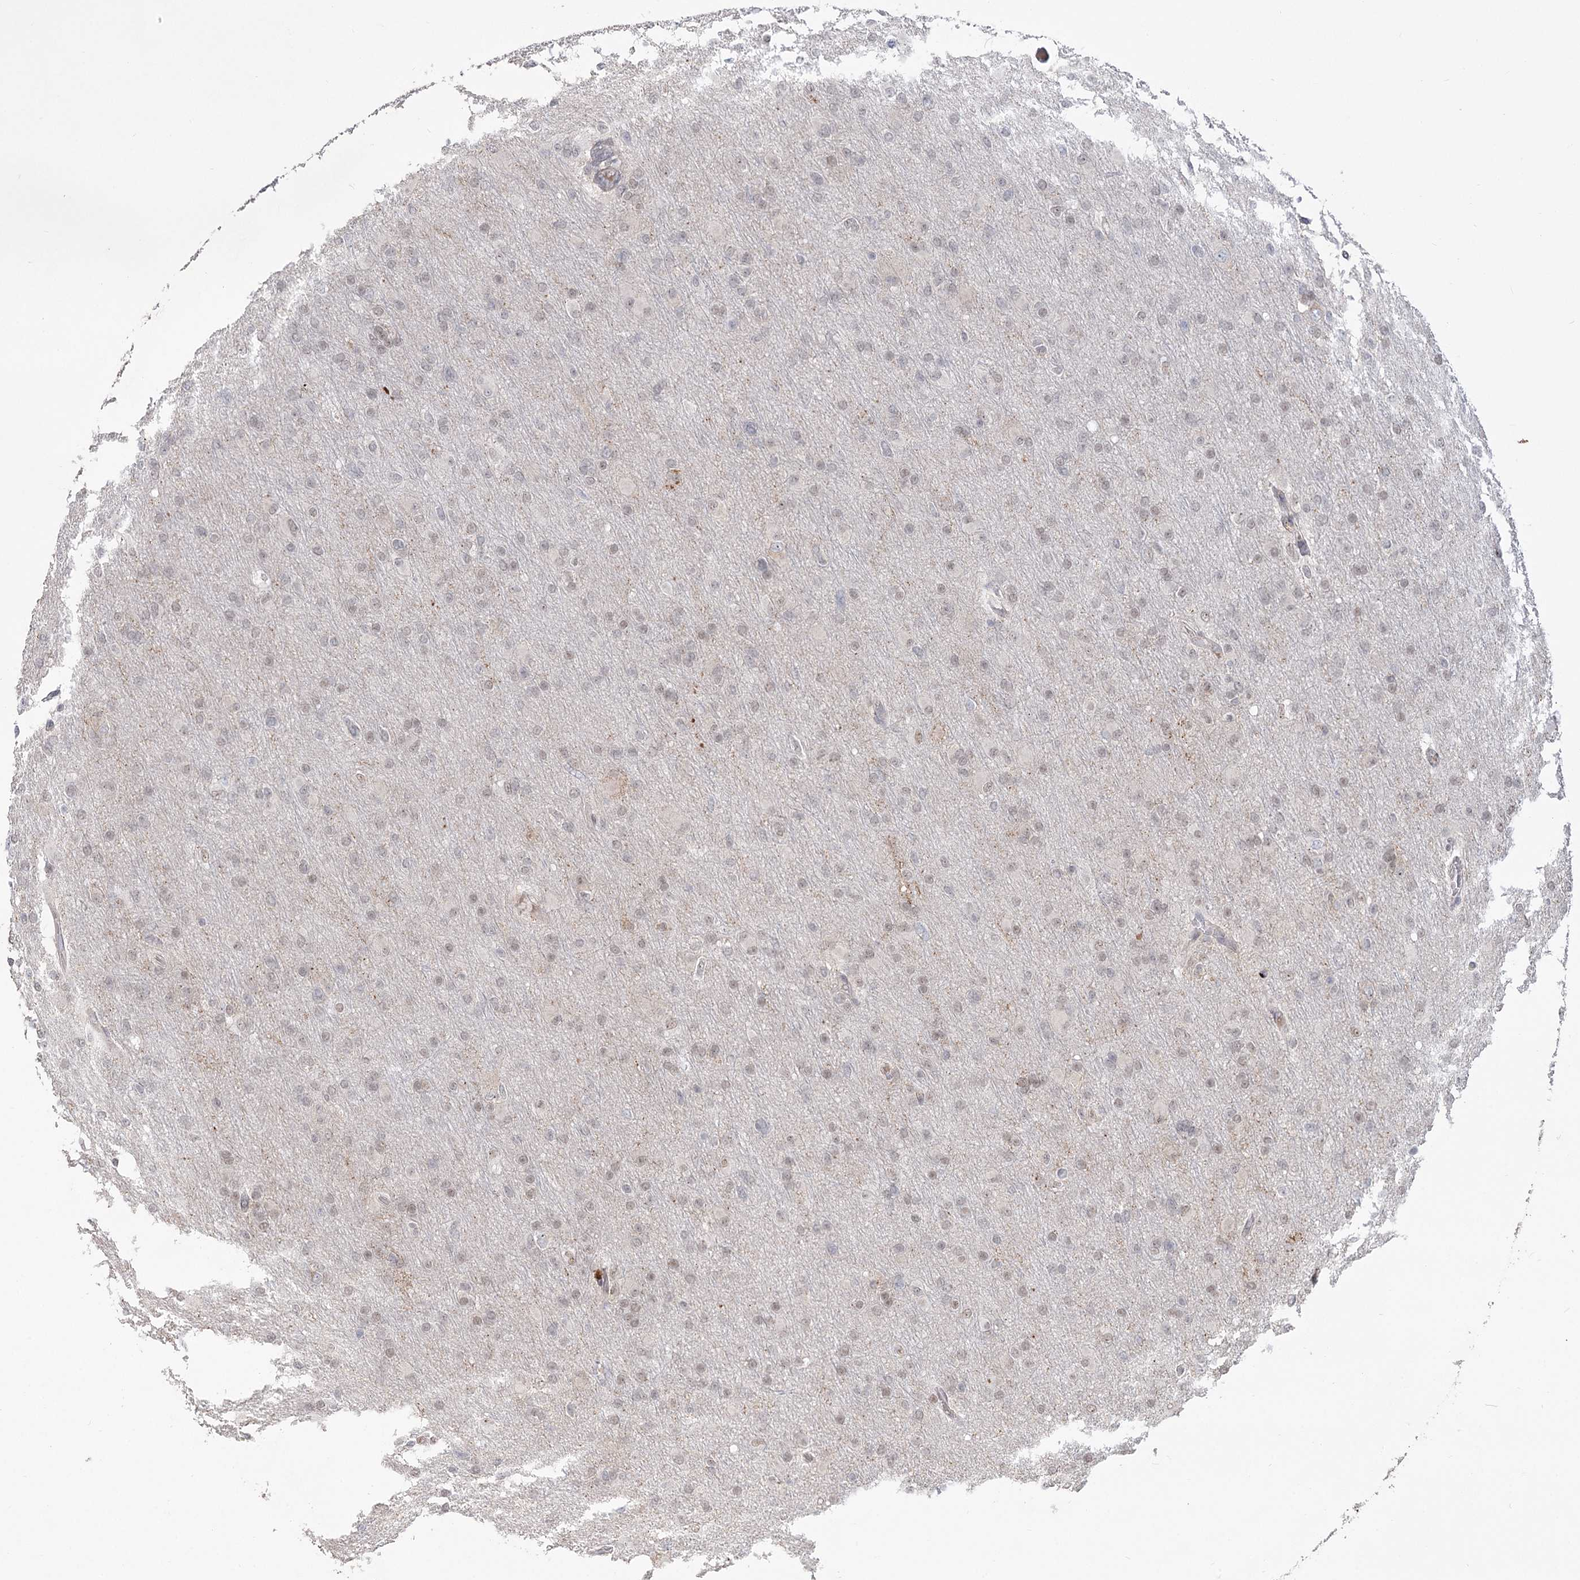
{"staining": {"intensity": "weak", "quantity": "<25%", "location": "nuclear"}, "tissue": "glioma", "cell_type": "Tumor cells", "image_type": "cancer", "snomed": [{"axis": "morphology", "description": "Glioma, malignant, High grade"}, {"axis": "topography", "description": "Cerebral cortex"}], "caption": "This is a image of IHC staining of glioma, which shows no expression in tumor cells. The staining was performed using DAB to visualize the protein expression in brown, while the nuclei were stained in blue with hematoxylin (Magnification: 20x).", "gene": "ZSCAN23", "patient": {"sex": "female", "age": 36}}